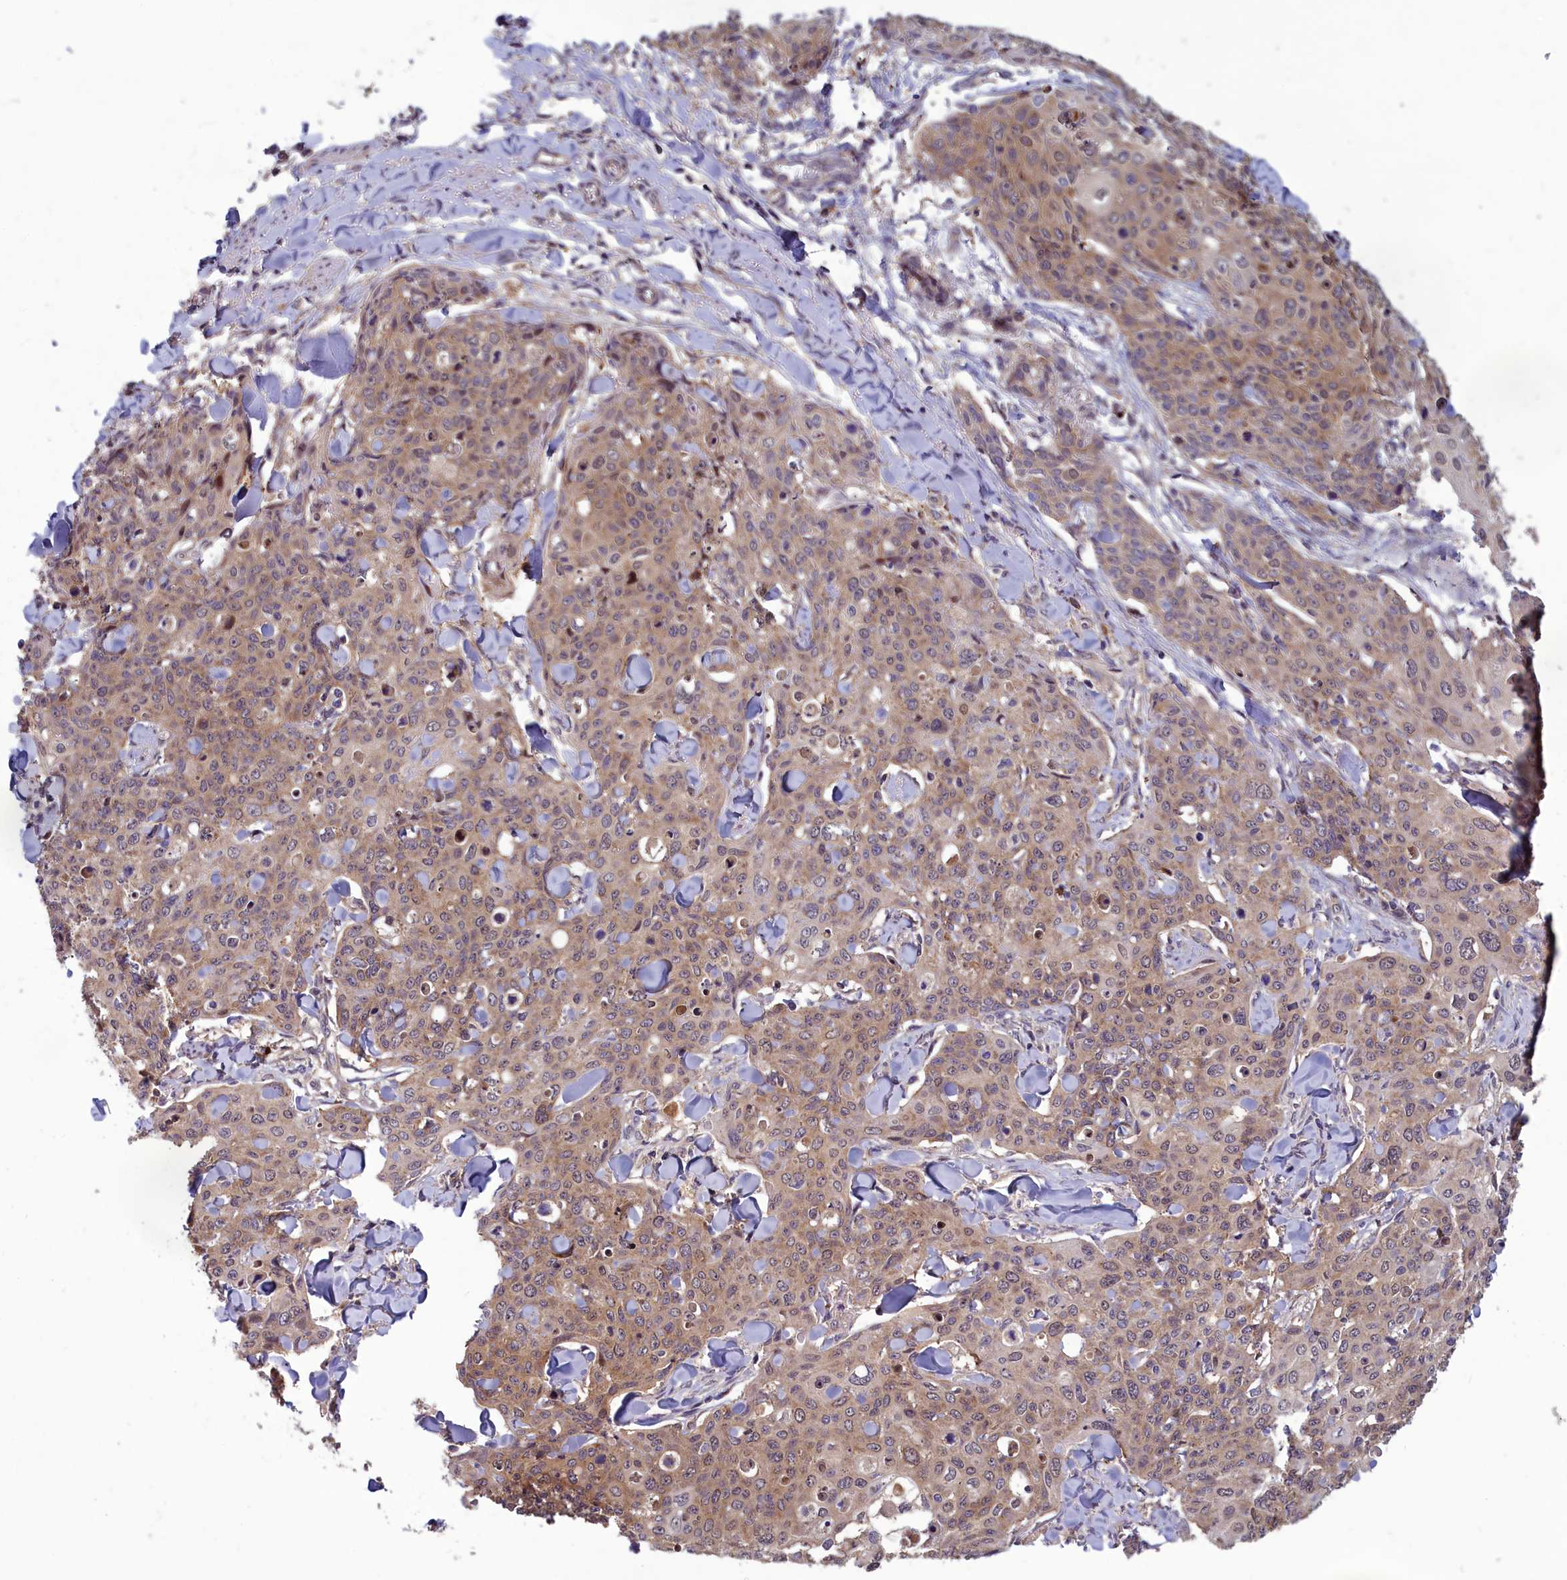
{"staining": {"intensity": "weak", "quantity": ">75%", "location": "cytoplasmic/membranous"}, "tissue": "skin cancer", "cell_type": "Tumor cells", "image_type": "cancer", "snomed": [{"axis": "morphology", "description": "Squamous cell carcinoma, NOS"}, {"axis": "topography", "description": "Skin"}, {"axis": "topography", "description": "Vulva"}], "caption": "Skin cancer (squamous cell carcinoma) tissue reveals weak cytoplasmic/membranous expression in approximately >75% of tumor cells", "gene": "CCDC15", "patient": {"sex": "female", "age": 85}}